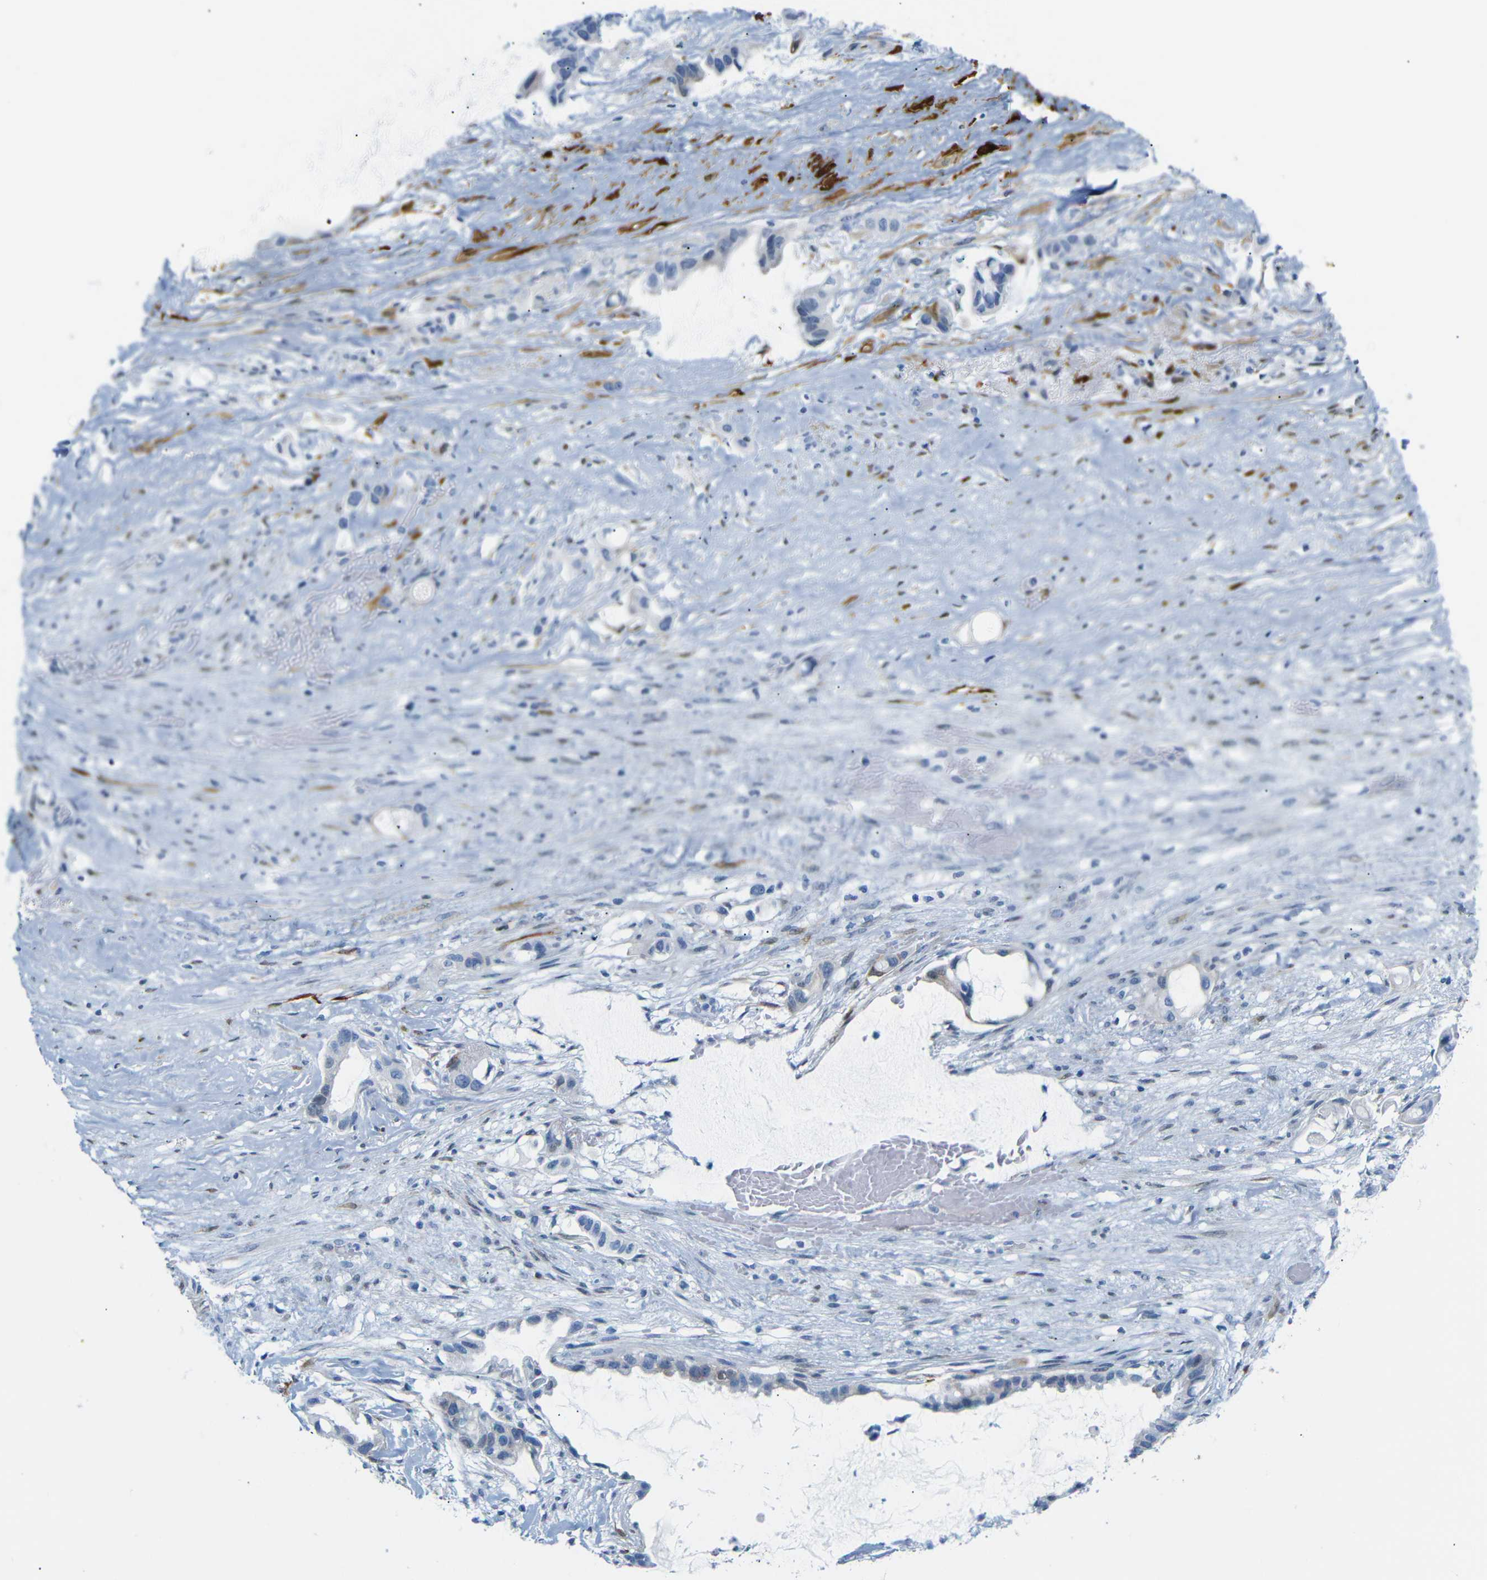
{"staining": {"intensity": "negative", "quantity": "none", "location": "none"}, "tissue": "liver cancer", "cell_type": "Tumor cells", "image_type": "cancer", "snomed": [{"axis": "morphology", "description": "Cholangiocarcinoma"}, {"axis": "topography", "description": "Liver"}], "caption": "This is a photomicrograph of immunohistochemistry staining of liver cancer (cholangiocarcinoma), which shows no positivity in tumor cells.", "gene": "MT1A", "patient": {"sex": "female", "age": 65}}